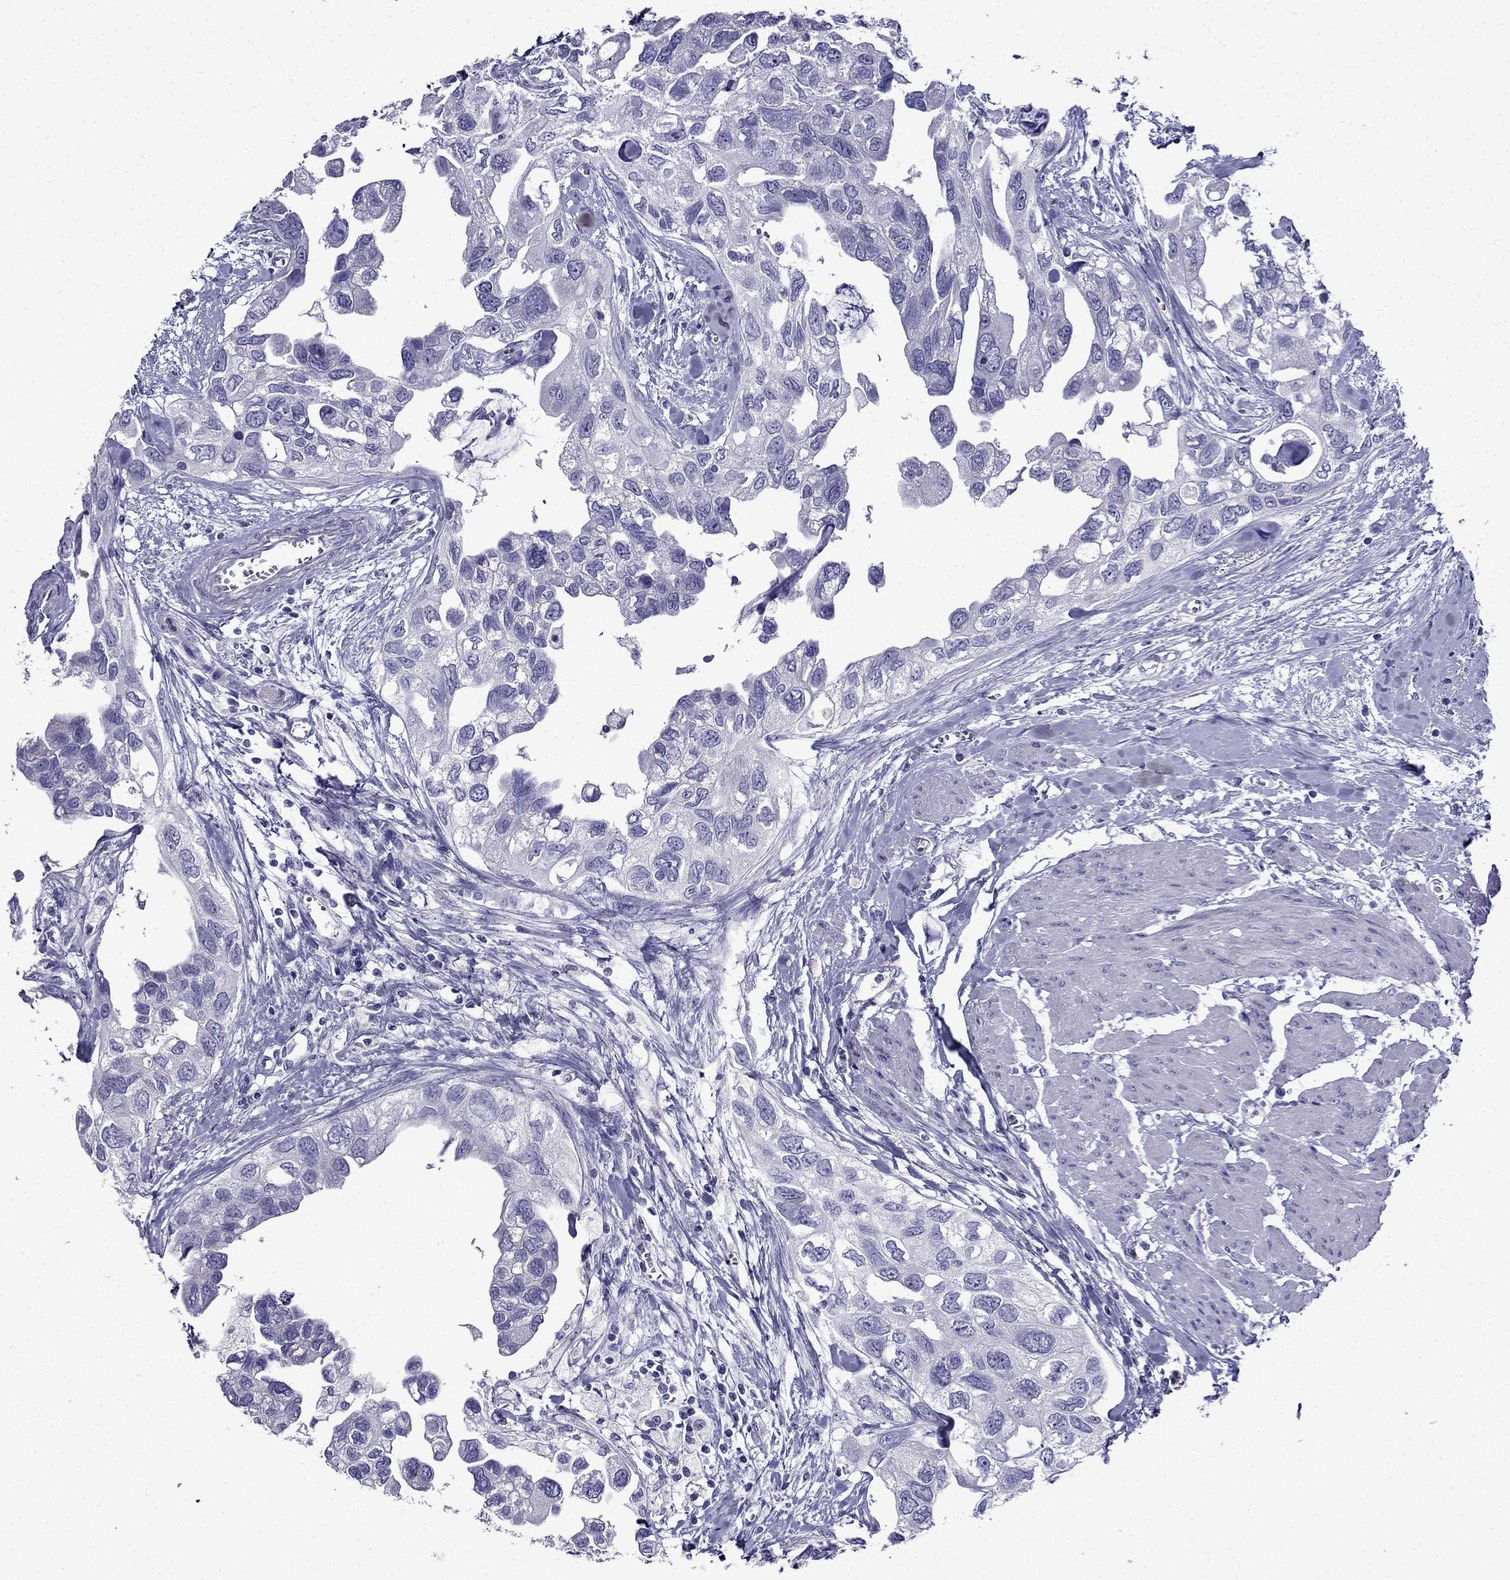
{"staining": {"intensity": "negative", "quantity": "none", "location": "none"}, "tissue": "urothelial cancer", "cell_type": "Tumor cells", "image_type": "cancer", "snomed": [{"axis": "morphology", "description": "Urothelial carcinoma, High grade"}, {"axis": "topography", "description": "Urinary bladder"}], "caption": "A high-resolution micrograph shows IHC staining of urothelial cancer, which demonstrates no significant staining in tumor cells. (DAB (3,3'-diaminobenzidine) IHC with hematoxylin counter stain).", "gene": "ERC2", "patient": {"sex": "male", "age": 59}}